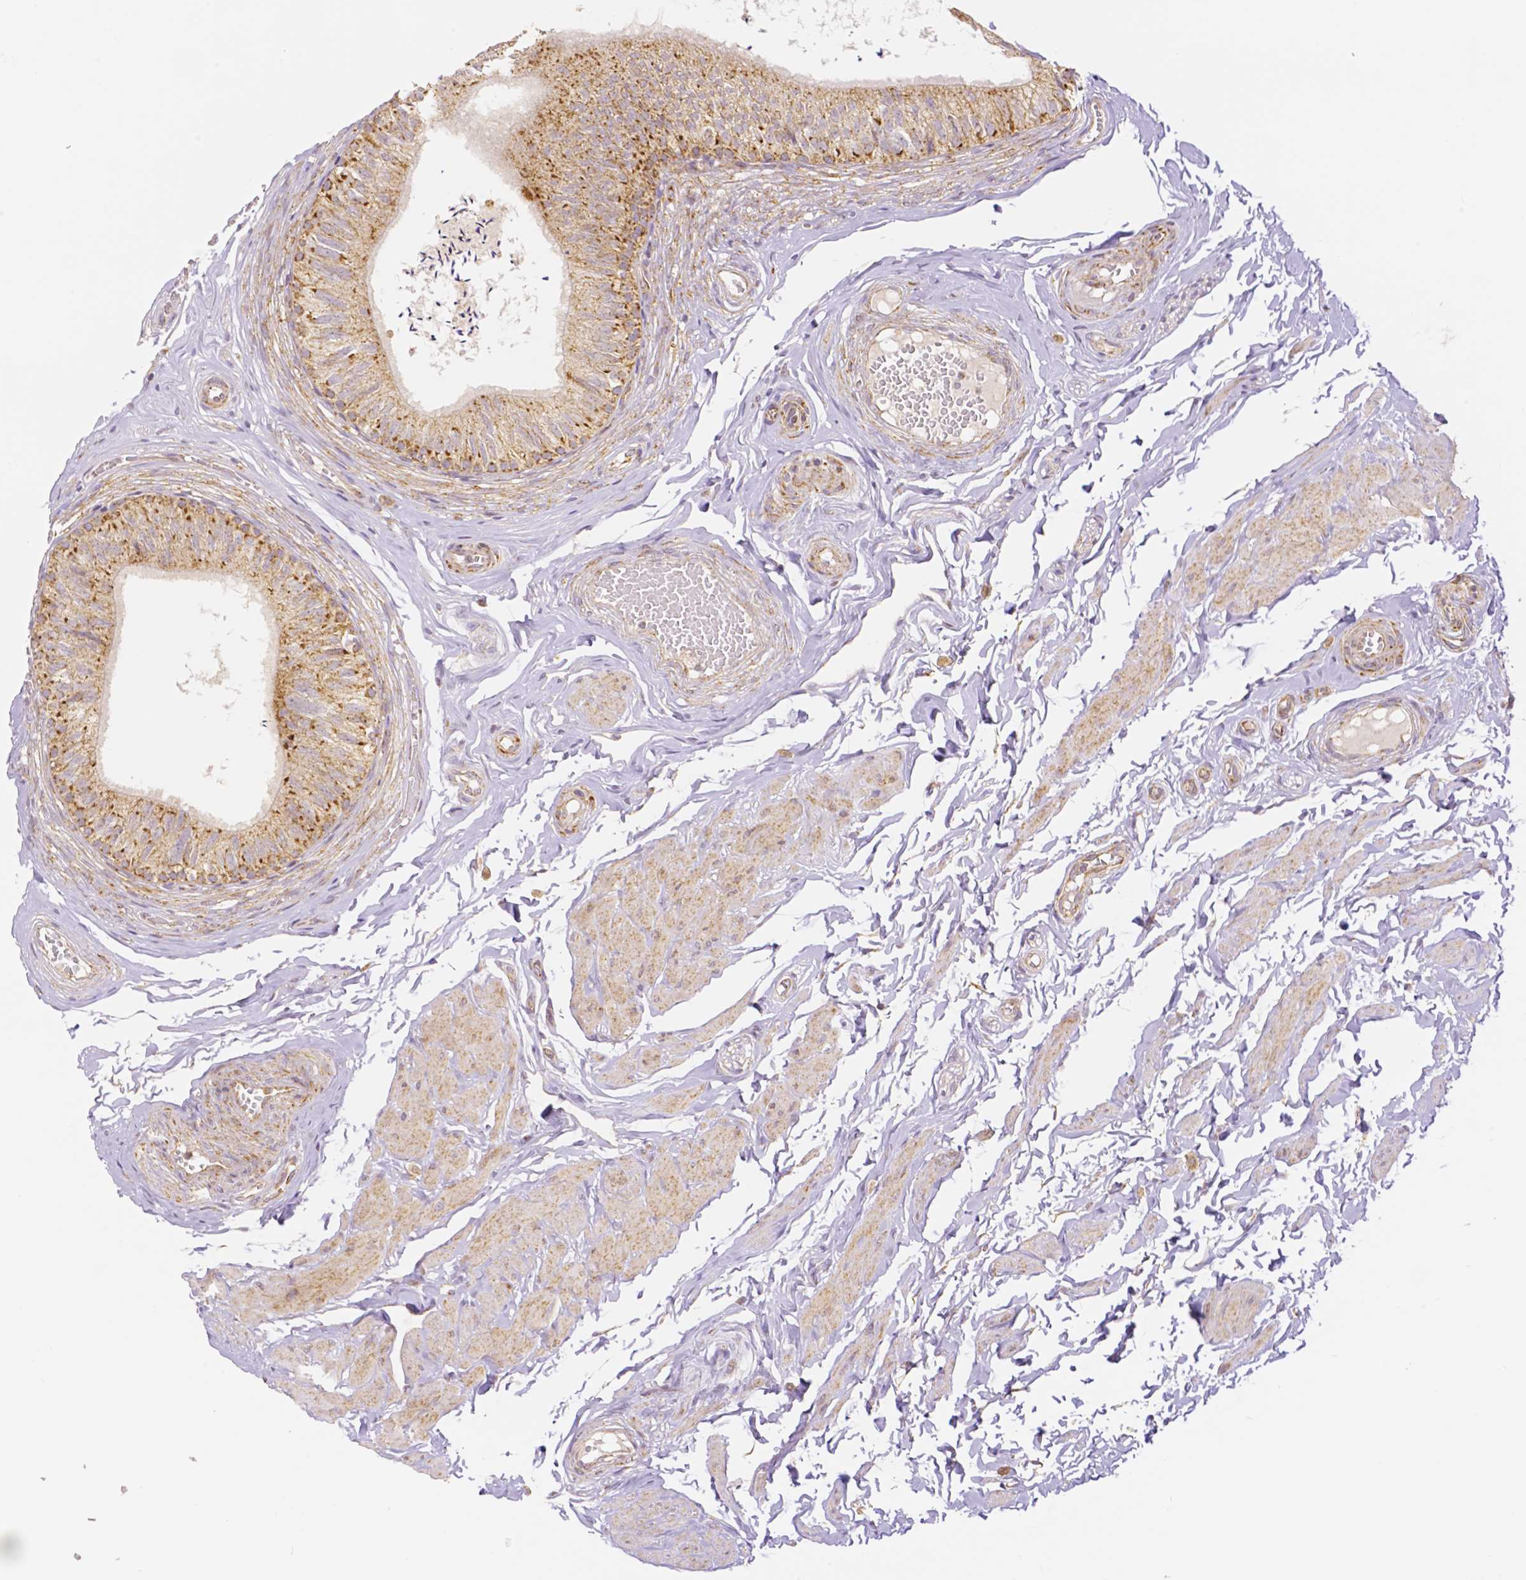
{"staining": {"intensity": "strong", "quantity": ">75%", "location": "cytoplasmic/membranous"}, "tissue": "epididymis", "cell_type": "Glandular cells", "image_type": "normal", "snomed": [{"axis": "morphology", "description": "Normal tissue, NOS"}, {"axis": "topography", "description": "Epididymis, spermatic cord, NOS"}, {"axis": "topography", "description": "Epididymis"}, {"axis": "topography", "description": "Peripheral nerve tissue"}], "caption": "Protein expression analysis of normal human epididymis reveals strong cytoplasmic/membranous staining in approximately >75% of glandular cells. (DAB (3,3'-diaminobenzidine) IHC, brown staining for protein, blue staining for nuclei).", "gene": "RHOT1", "patient": {"sex": "male", "age": 29}}